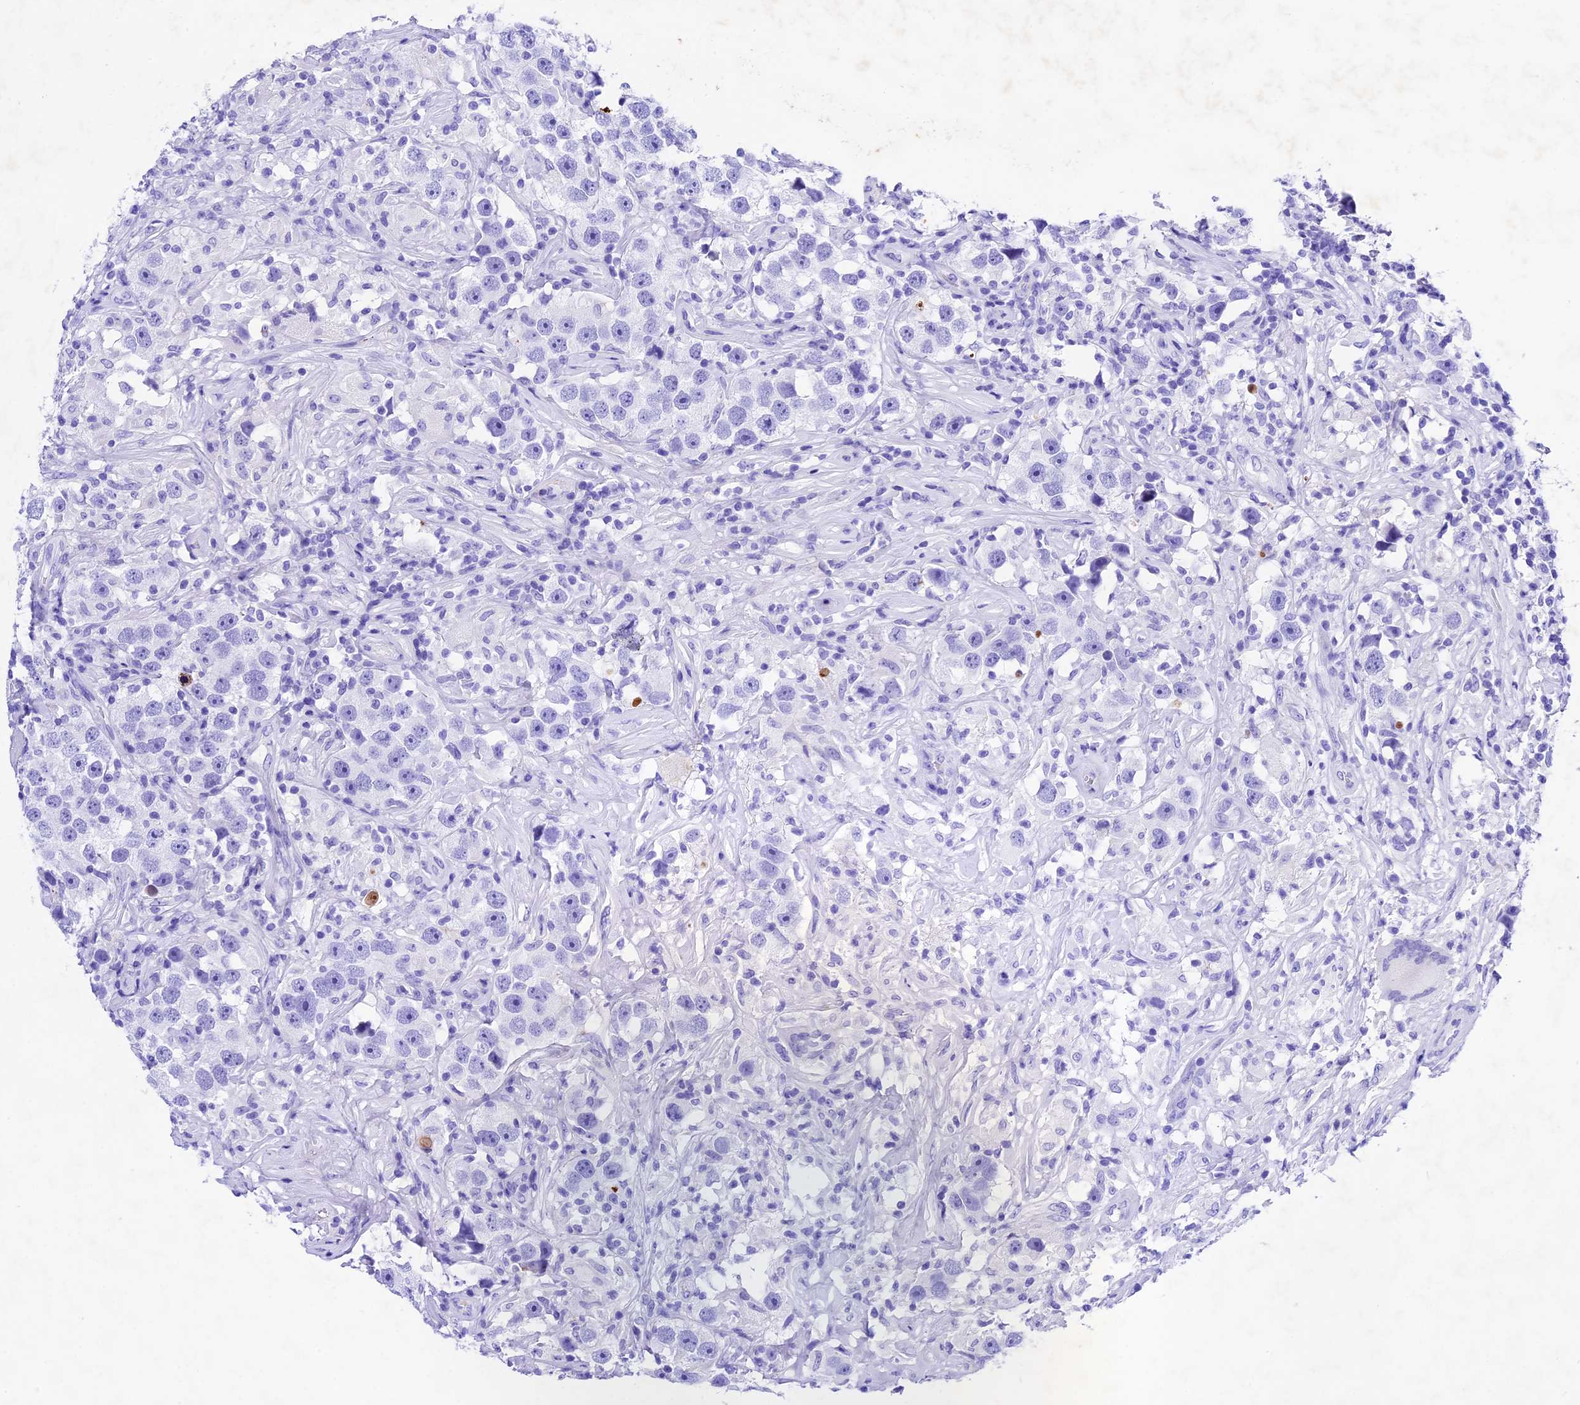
{"staining": {"intensity": "negative", "quantity": "none", "location": "none"}, "tissue": "testis cancer", "cell_type": "Tumor cells", "image_type": "cancer", "snomed": [{"axis": "morphology", "description": "Seminoma, NOS"}, {"axis": "topography", "description": "Testis"}], "caption": "There is no significant staining in tumor cells of testis cancer.", "gene": "PSG11", "patient": {"sex": "male", "age": 49}}